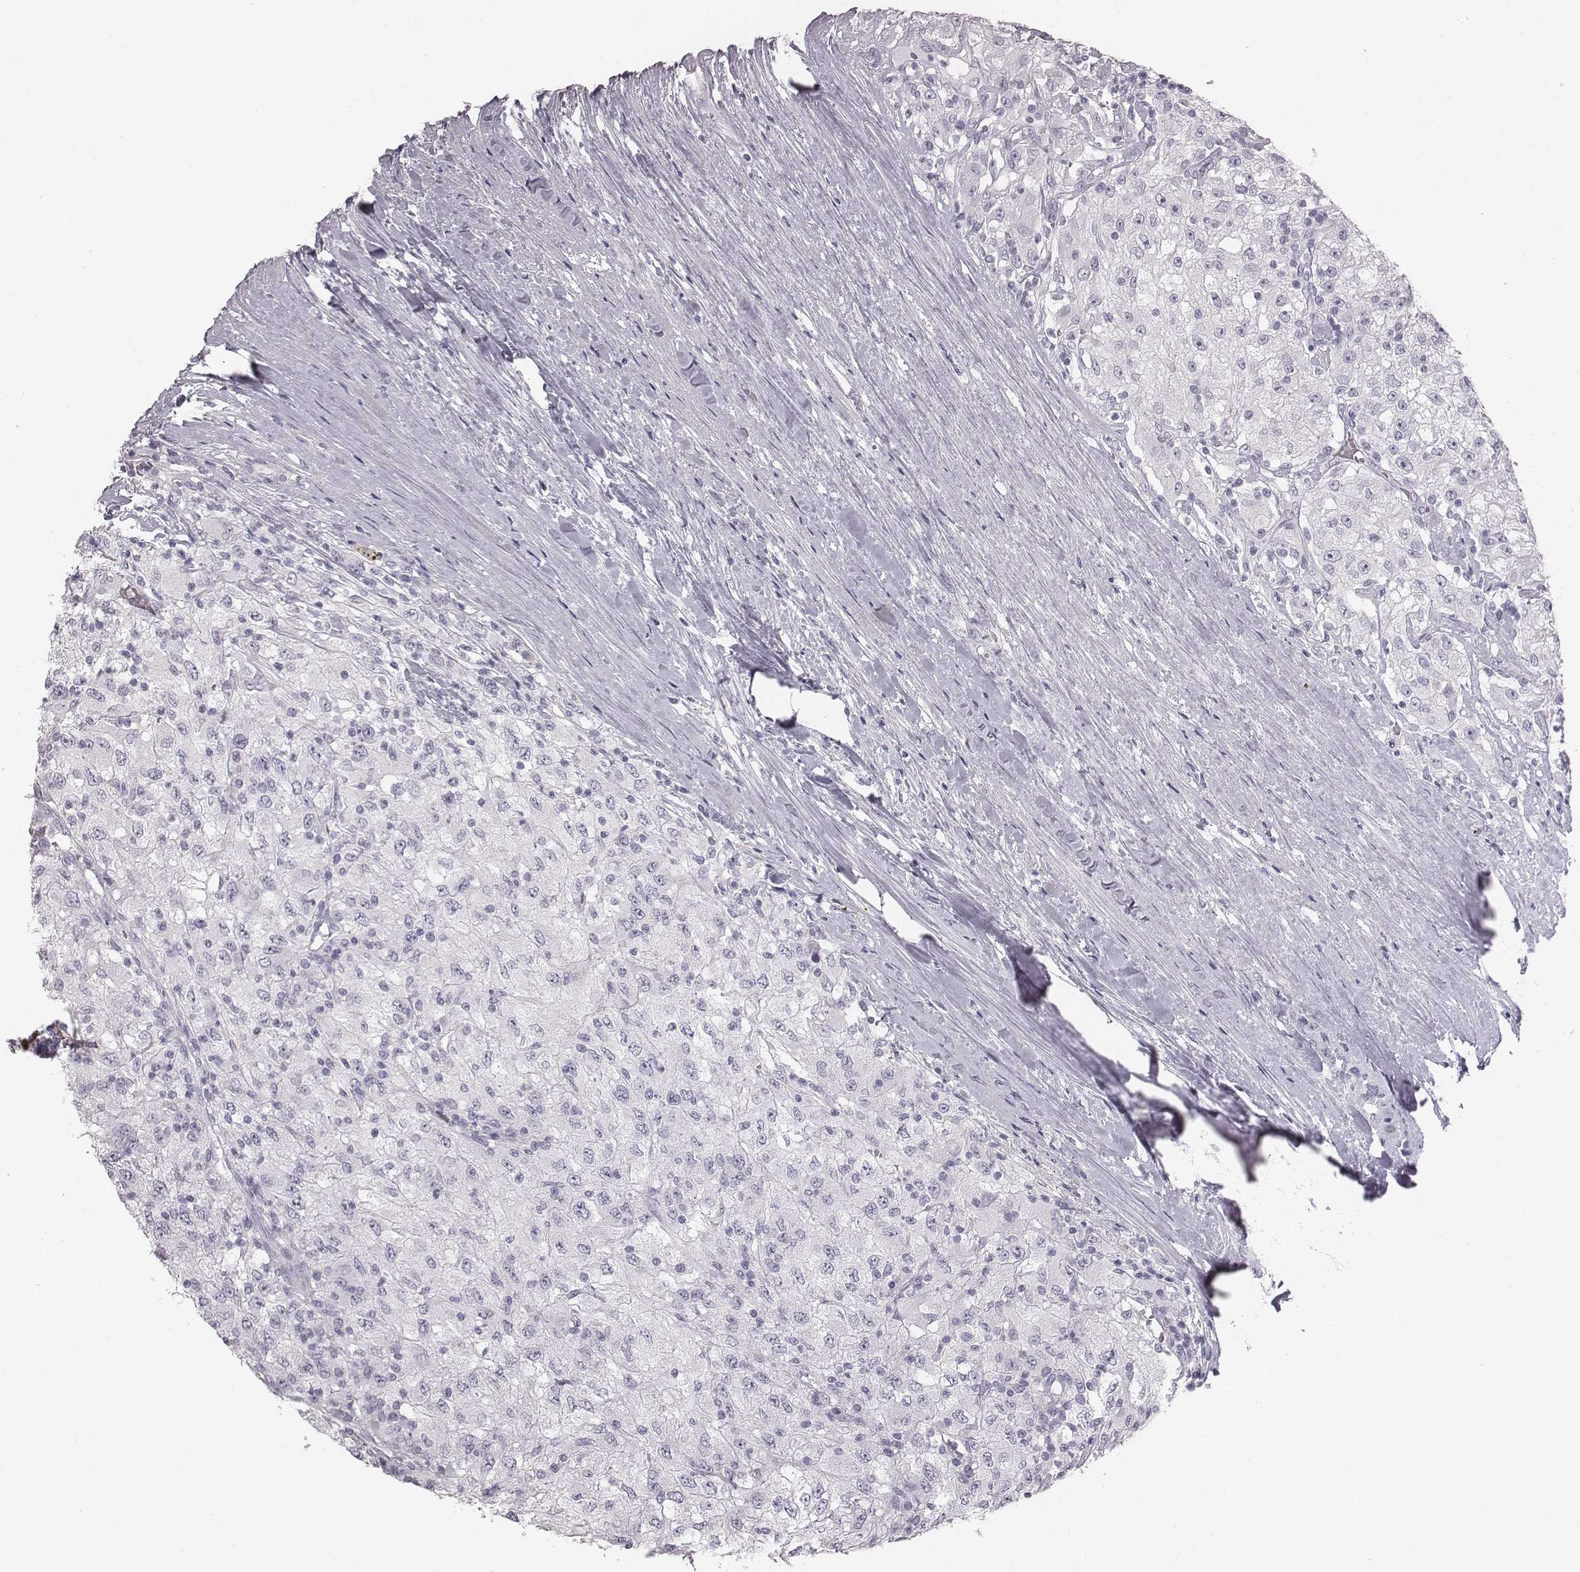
{"staining": {"intensity": "negative", "quantity": "none", "location": "none"}, "tissue": "renal cancer", "cell_type": "Tumor cells", "image_type": "cancer", "snomed": [{"axis": "morphology", "description": "Adenocarcinoma, NOS"}, {"axis": "topography", "description": "Kidney"}], "caption": "A high-resolution micrograph shows immunohistochemistry staining of adenocarcinoma (renal), which displays no significant expression in tumor cells. (DAB immunohistochemistry (IHC) visualized using brightfield microscopy, high magnification).", "gene": "C6orf58", "patient": {"sex": "female", "age": 67}}